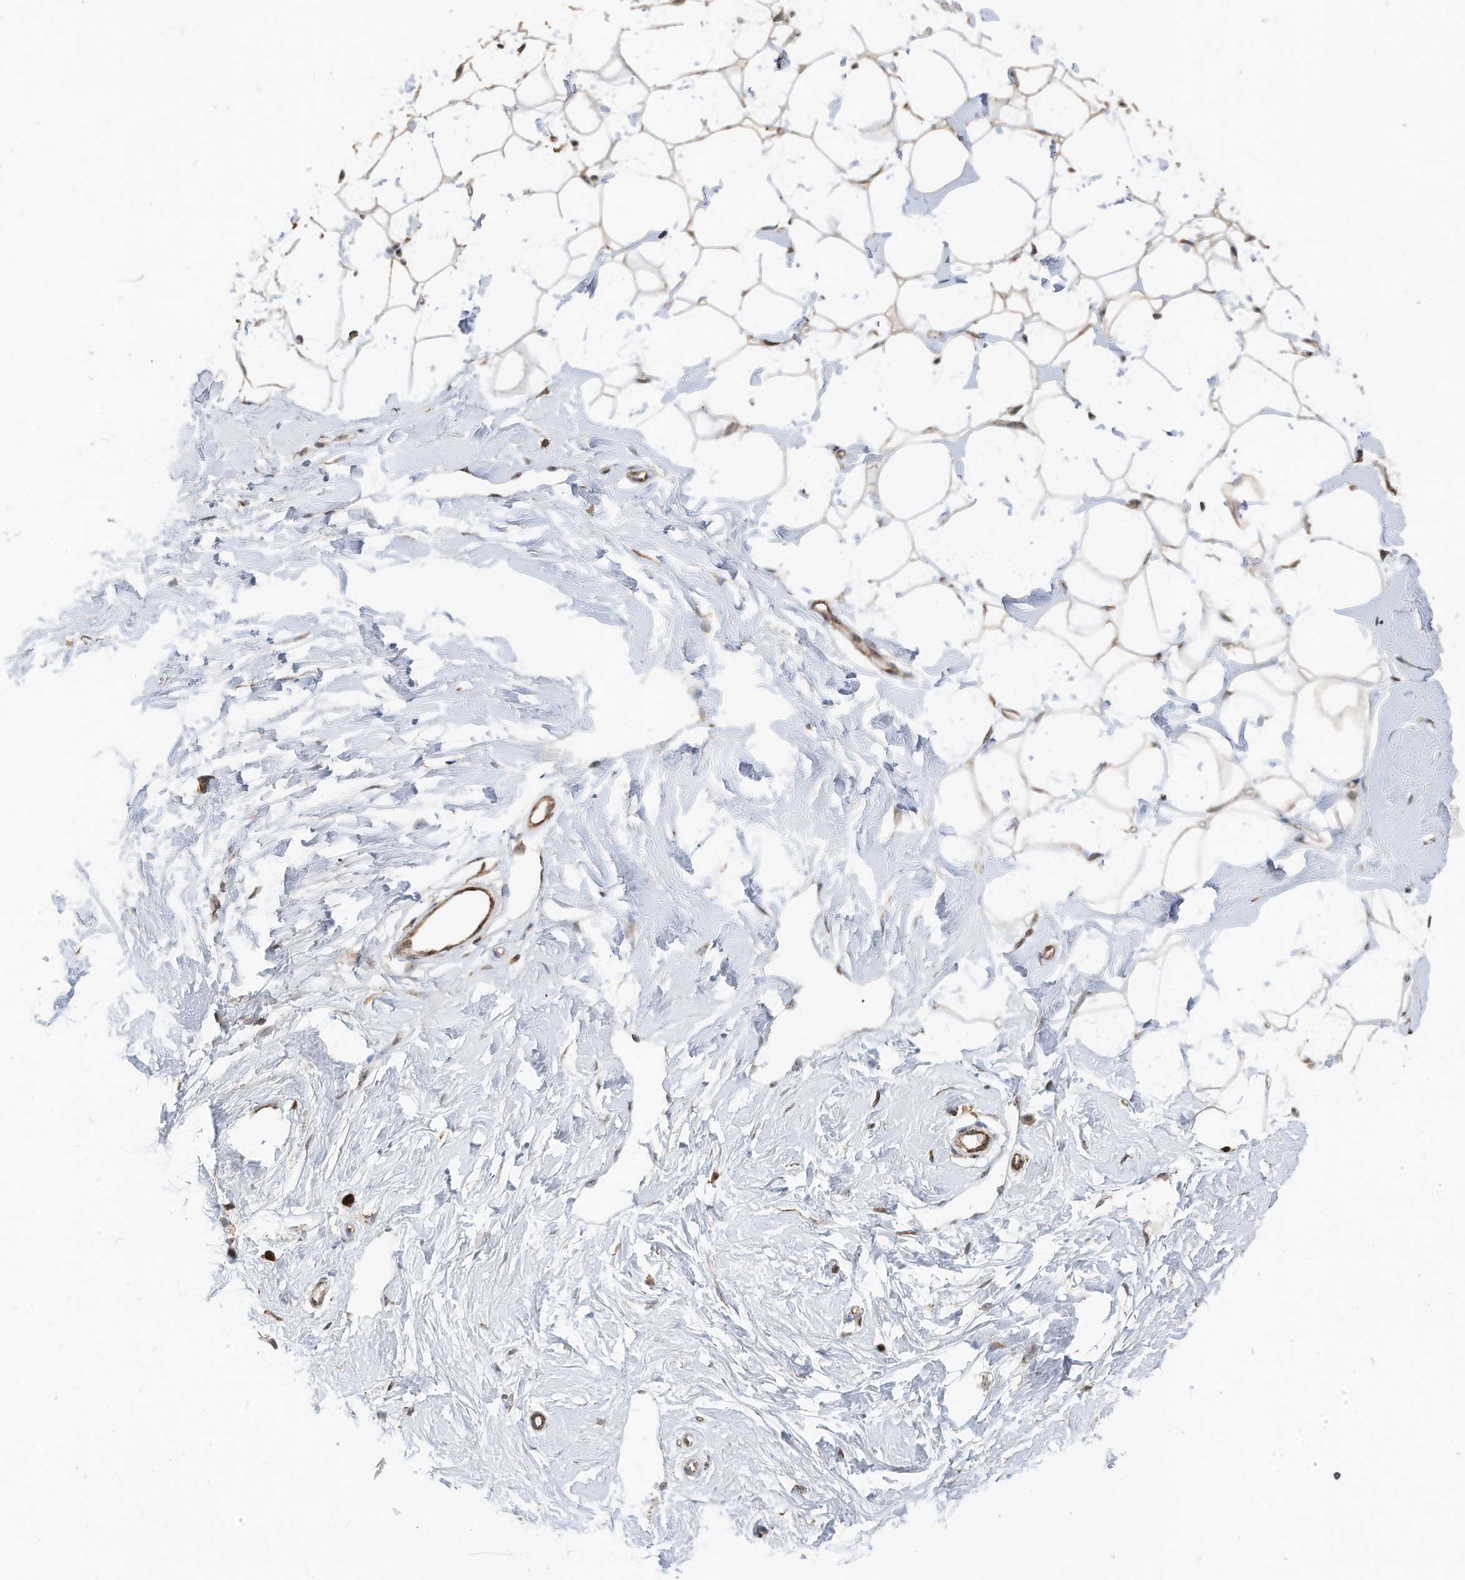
{"staining": {"intensity": "moderate", "quantity": ">75%", "location": "cytoplasmic/membranous,nuclear"}, "tissue": "adipose tissue", "cell_type": "Adipocytes", "image_type": "normal", "snomed": [{"axis": "morphology", "description": "Normal tissue, NOS"}, {"axis": "topography", "description": "Breast"}], "caption": "This micrograph reveals immunohistochemistry staining of benign human adipose tissue, with medium moderate cytoplasmic/membranous,nuclear expression in approximately >75% of adipocytes.", "gene": "ERLEC1", "patient": {"sex": "female", "age": 23}}